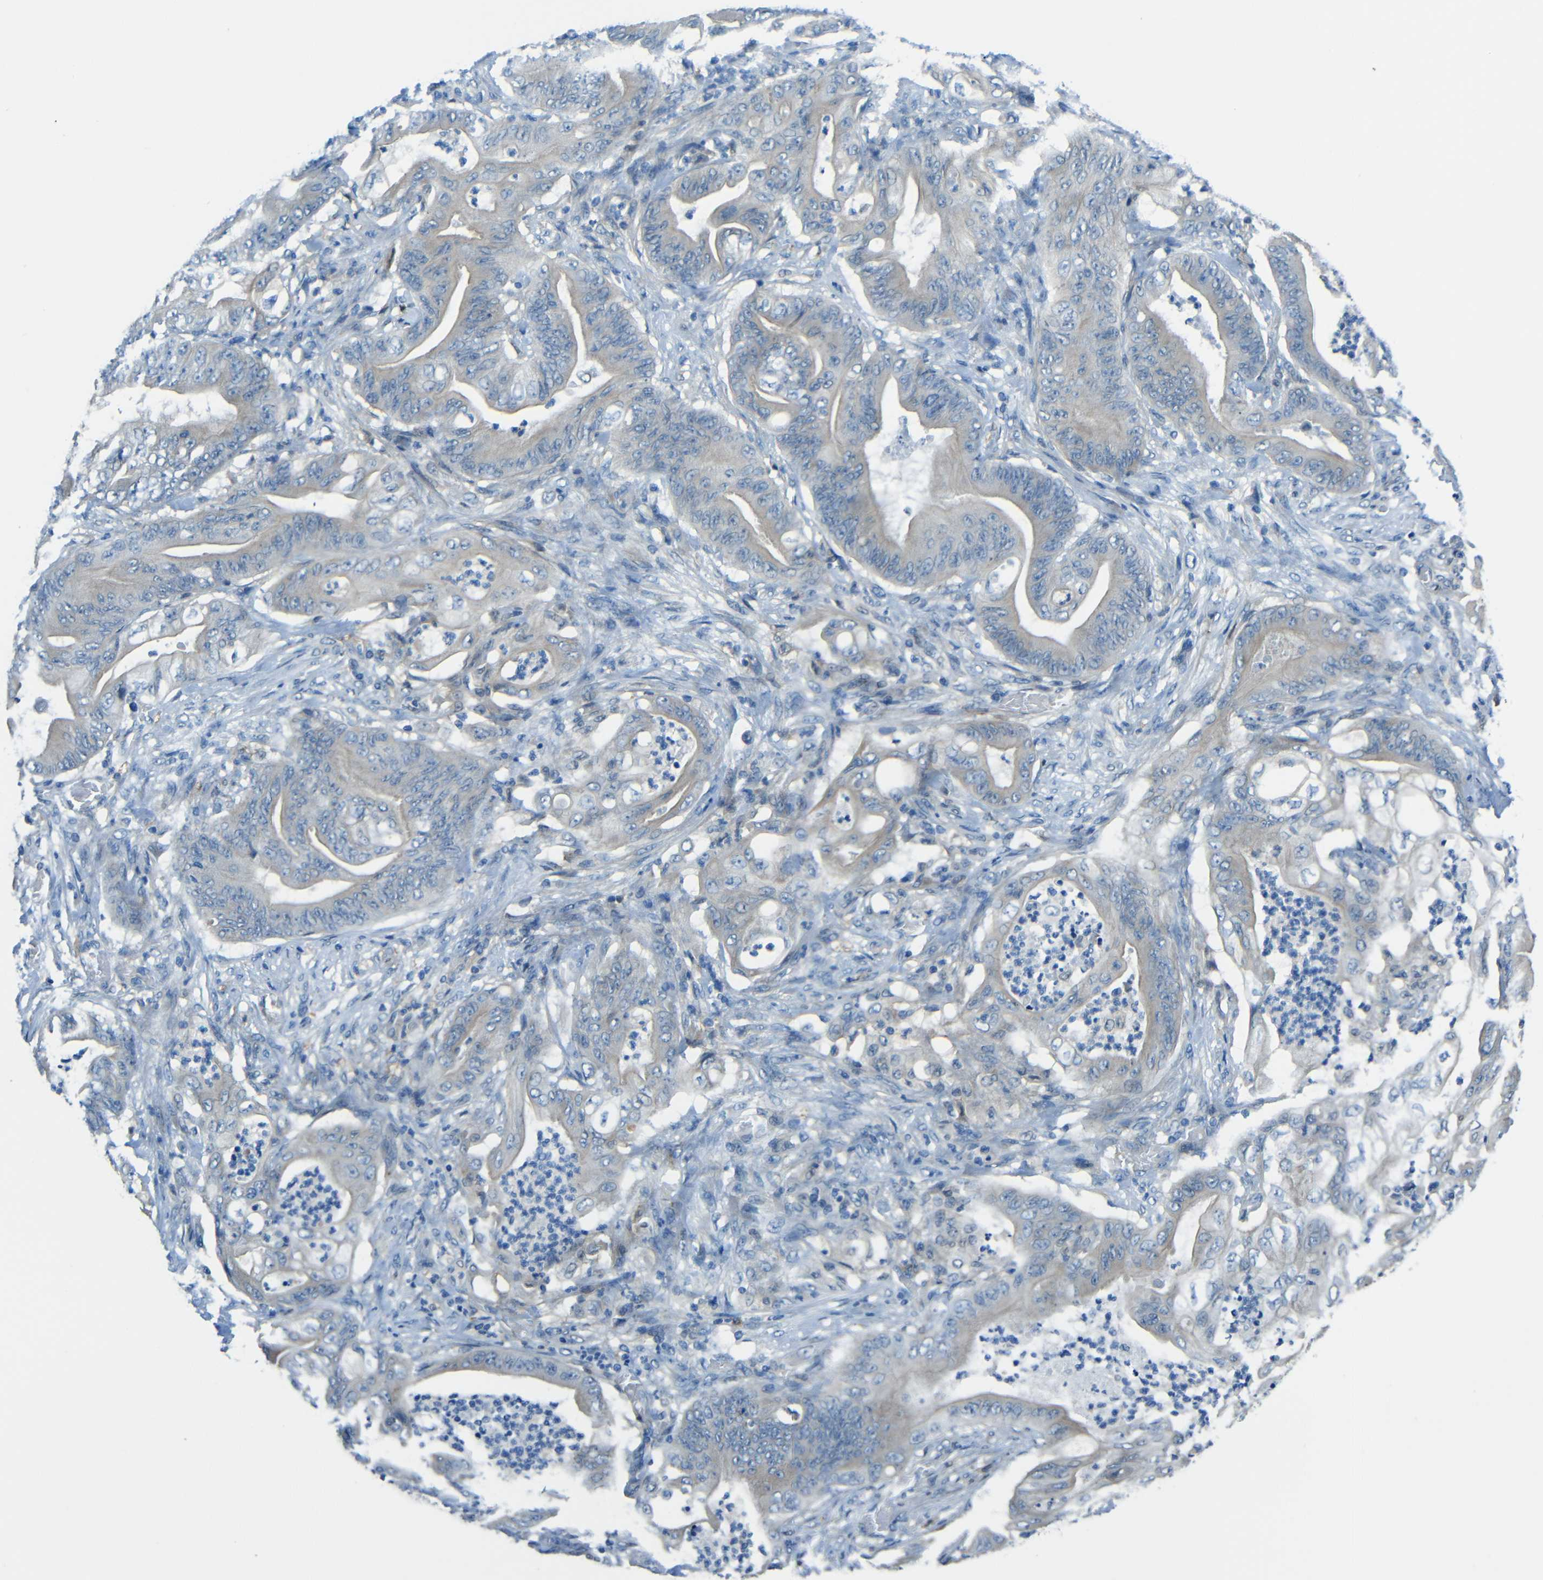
{"staining": {"intensity": "weak", "quantity": "<25%", "location": "cytoplasmic/membranous"}, "tissue": "stomach cancer", "cell_type": "Tumor cells", "image_type": "cancer", "snomed": [{"axis": "morphology", "description": "Adenocarcinoma, NOS"}, {"axis": "topography", "description": "Stomach"}], "caption": "The immunohistochemistry (IHC) image has no significant expression in tumor cells of stomach cancer tissue.", "gene": "CYP26B1", "patient": {"sex": "female", "age": 73}}